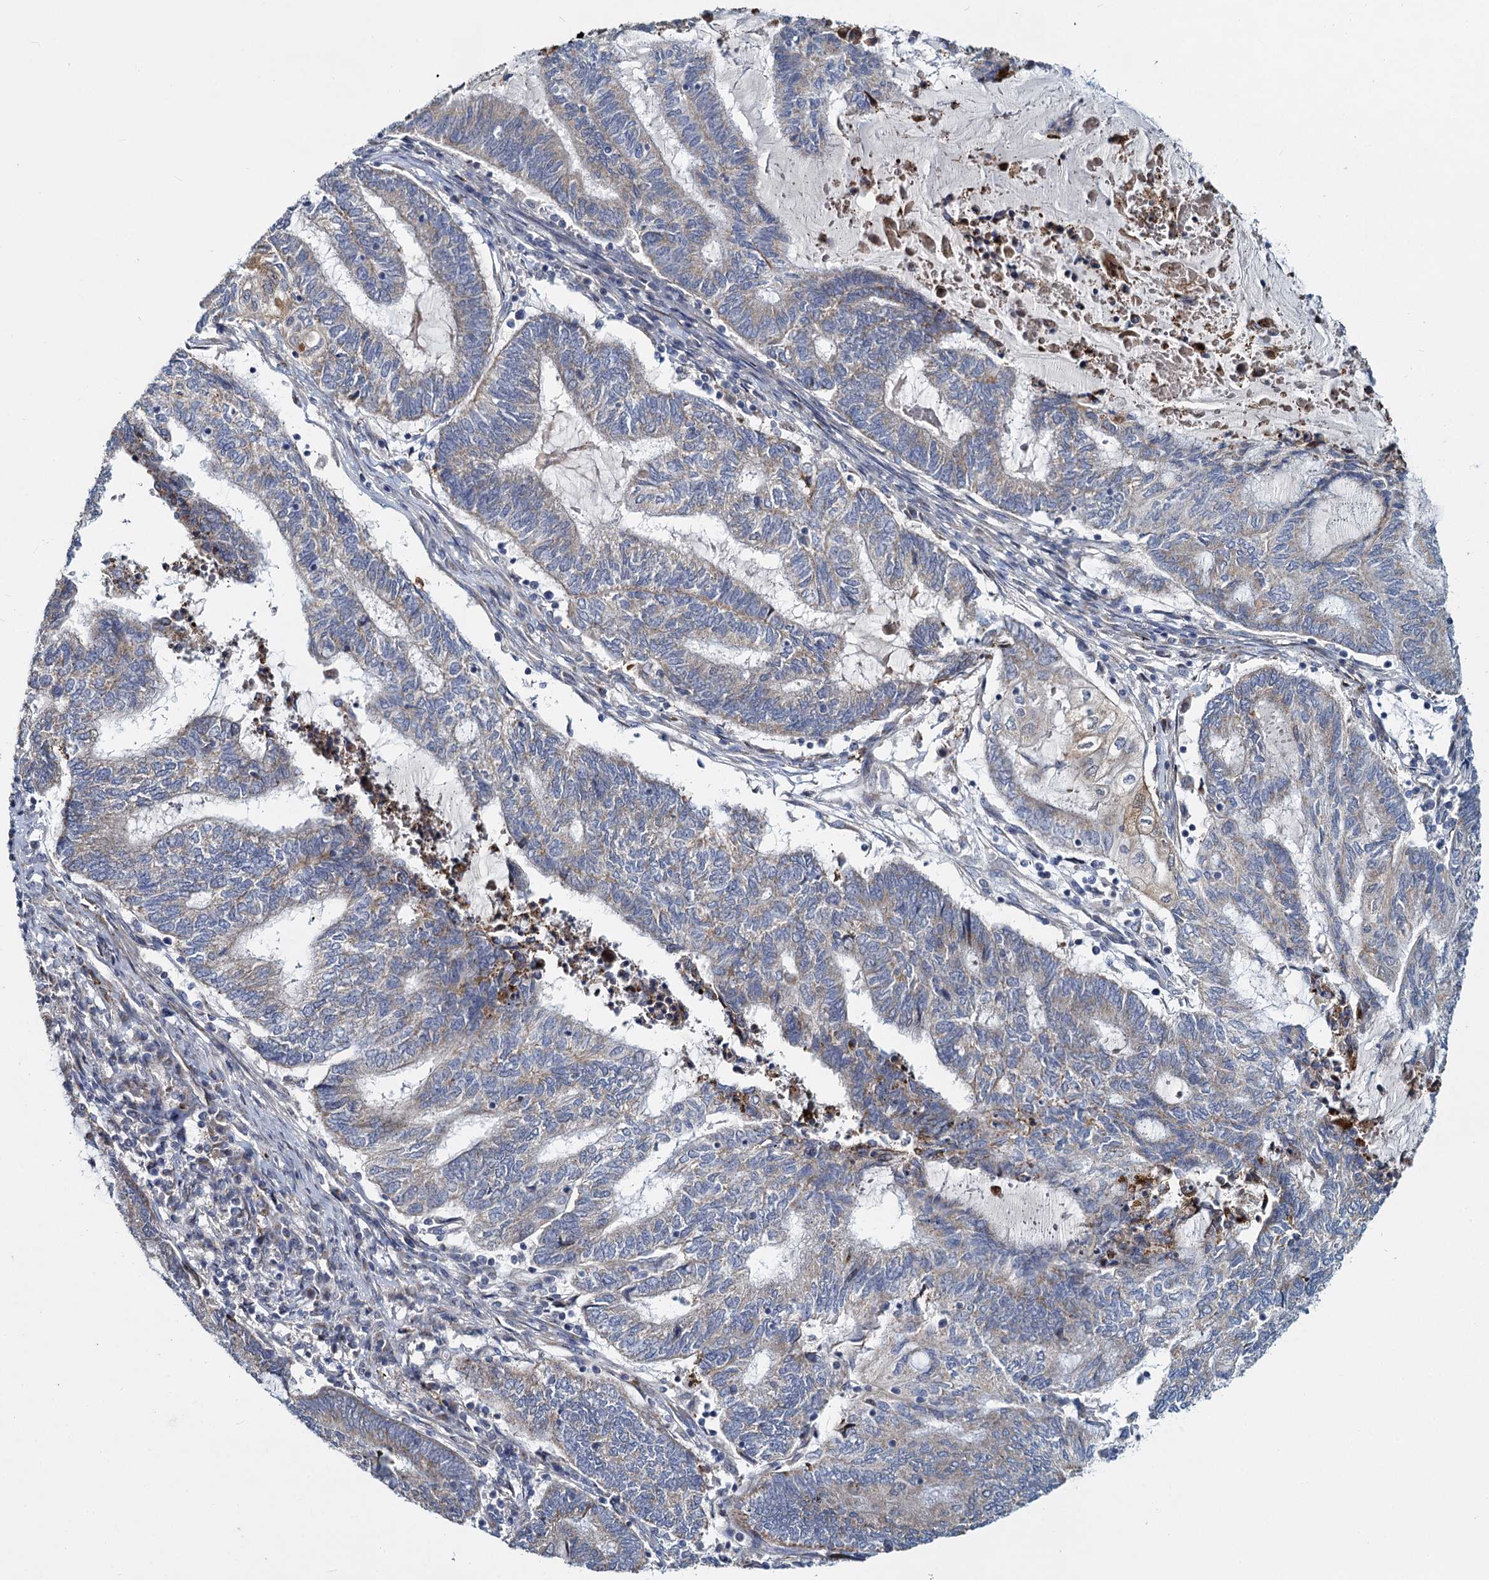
{"staining": {"intensity": "weak", "quantity": "25%-75%", "location": "cytoplasmic/membranous"}, "tissue": "endometrial cancer", "cell_type": "Tumor cells", "image_type": "cancer", "snomed": [{"axis": "morphology", "description": "Adenocarcinoma, NOS"}, {"axis": "topography", "description": "Uterus"}, {"axis": "topography", "description": "Endometrium"}], "caption": "Immunohistochemistry (DAB (3,3'-diaminobenzidine)) staining of human endometrial adenocarcinoma shows weak cytoplasmic/membranous protein positivity in approximately 25%-75% of tumor cells.", "gene": "DCUN1D2", "patient": {"sex": "female", "age": 70}}